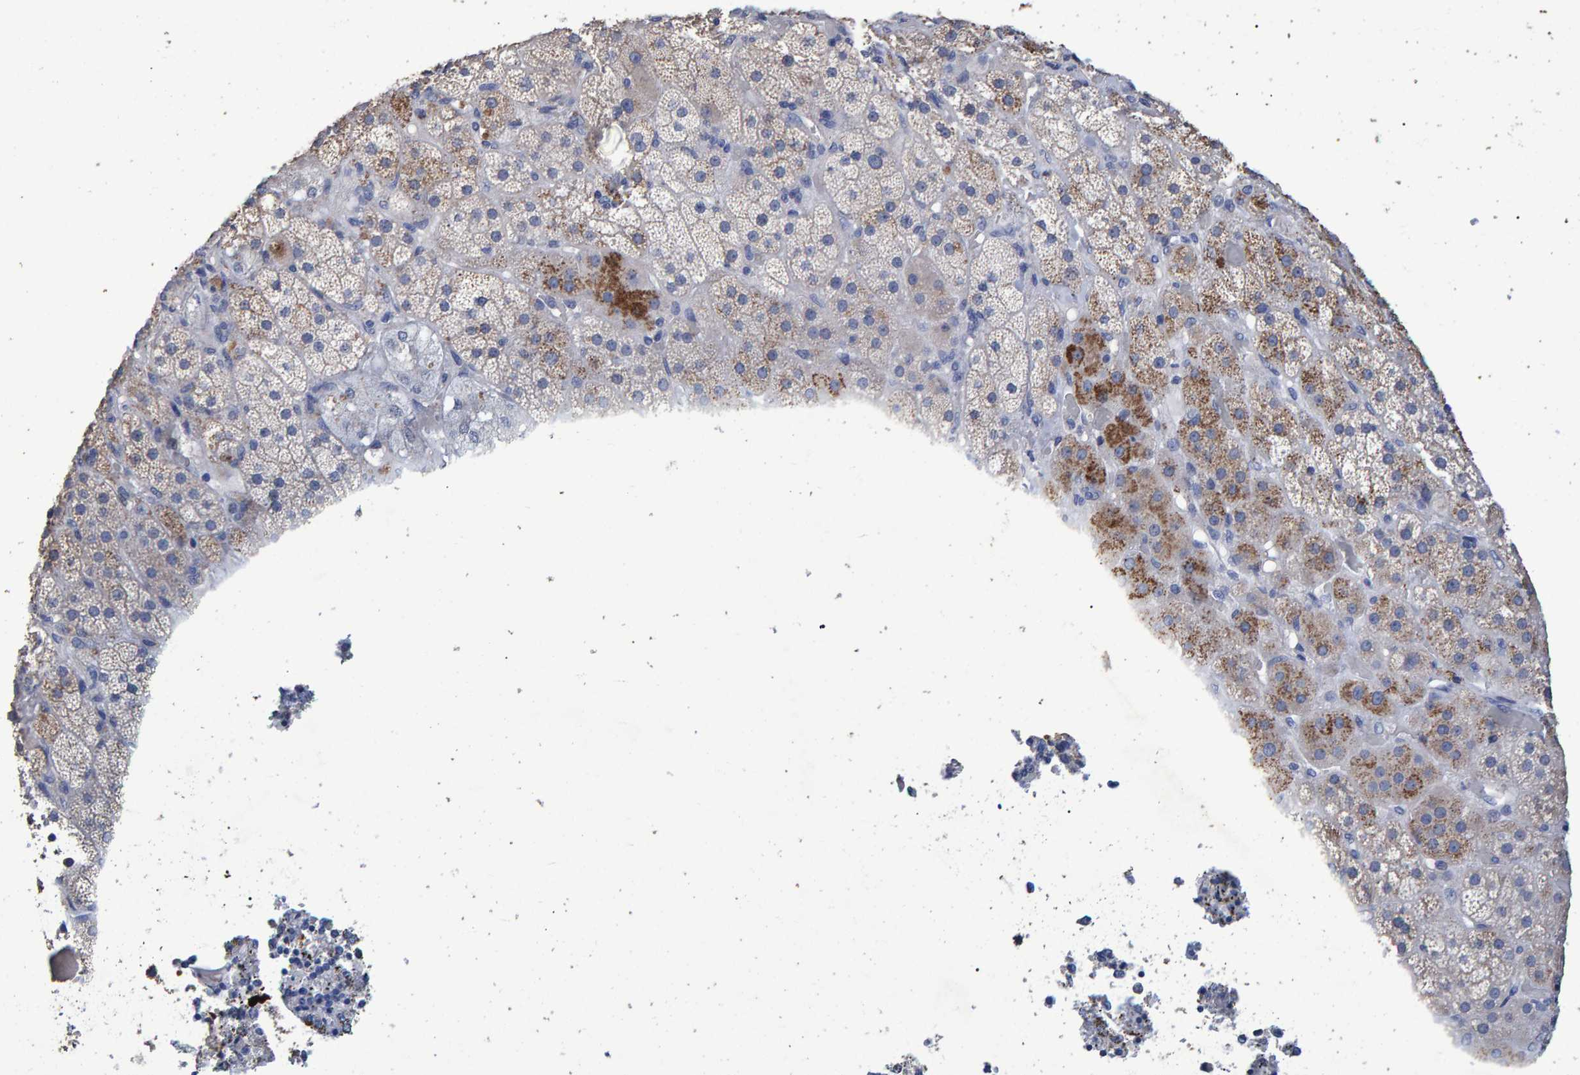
{"staining": {"intensity": "moderate", "quantity": "<25%", "location": "cytoplasmic/membranous"}, "tissue": "adrenal gland", "cell_type": "Glandular cells", "image_type": "normal", "snomed": [{"axis": "morphology", "description": "Normal tissue, NOS"}, {"axis": "topography", "description": "Adrenal gland"}], "caption": "Brown immunohistochemical staining in benign human adrenal gland shows moderate cytoplasmic/membranous expression in about <25% of glandular cells. (IHC, brightfield microscopy, high magnification).", "gene": "HEMGN", "patient": {"sex": "male", "age": 57}}